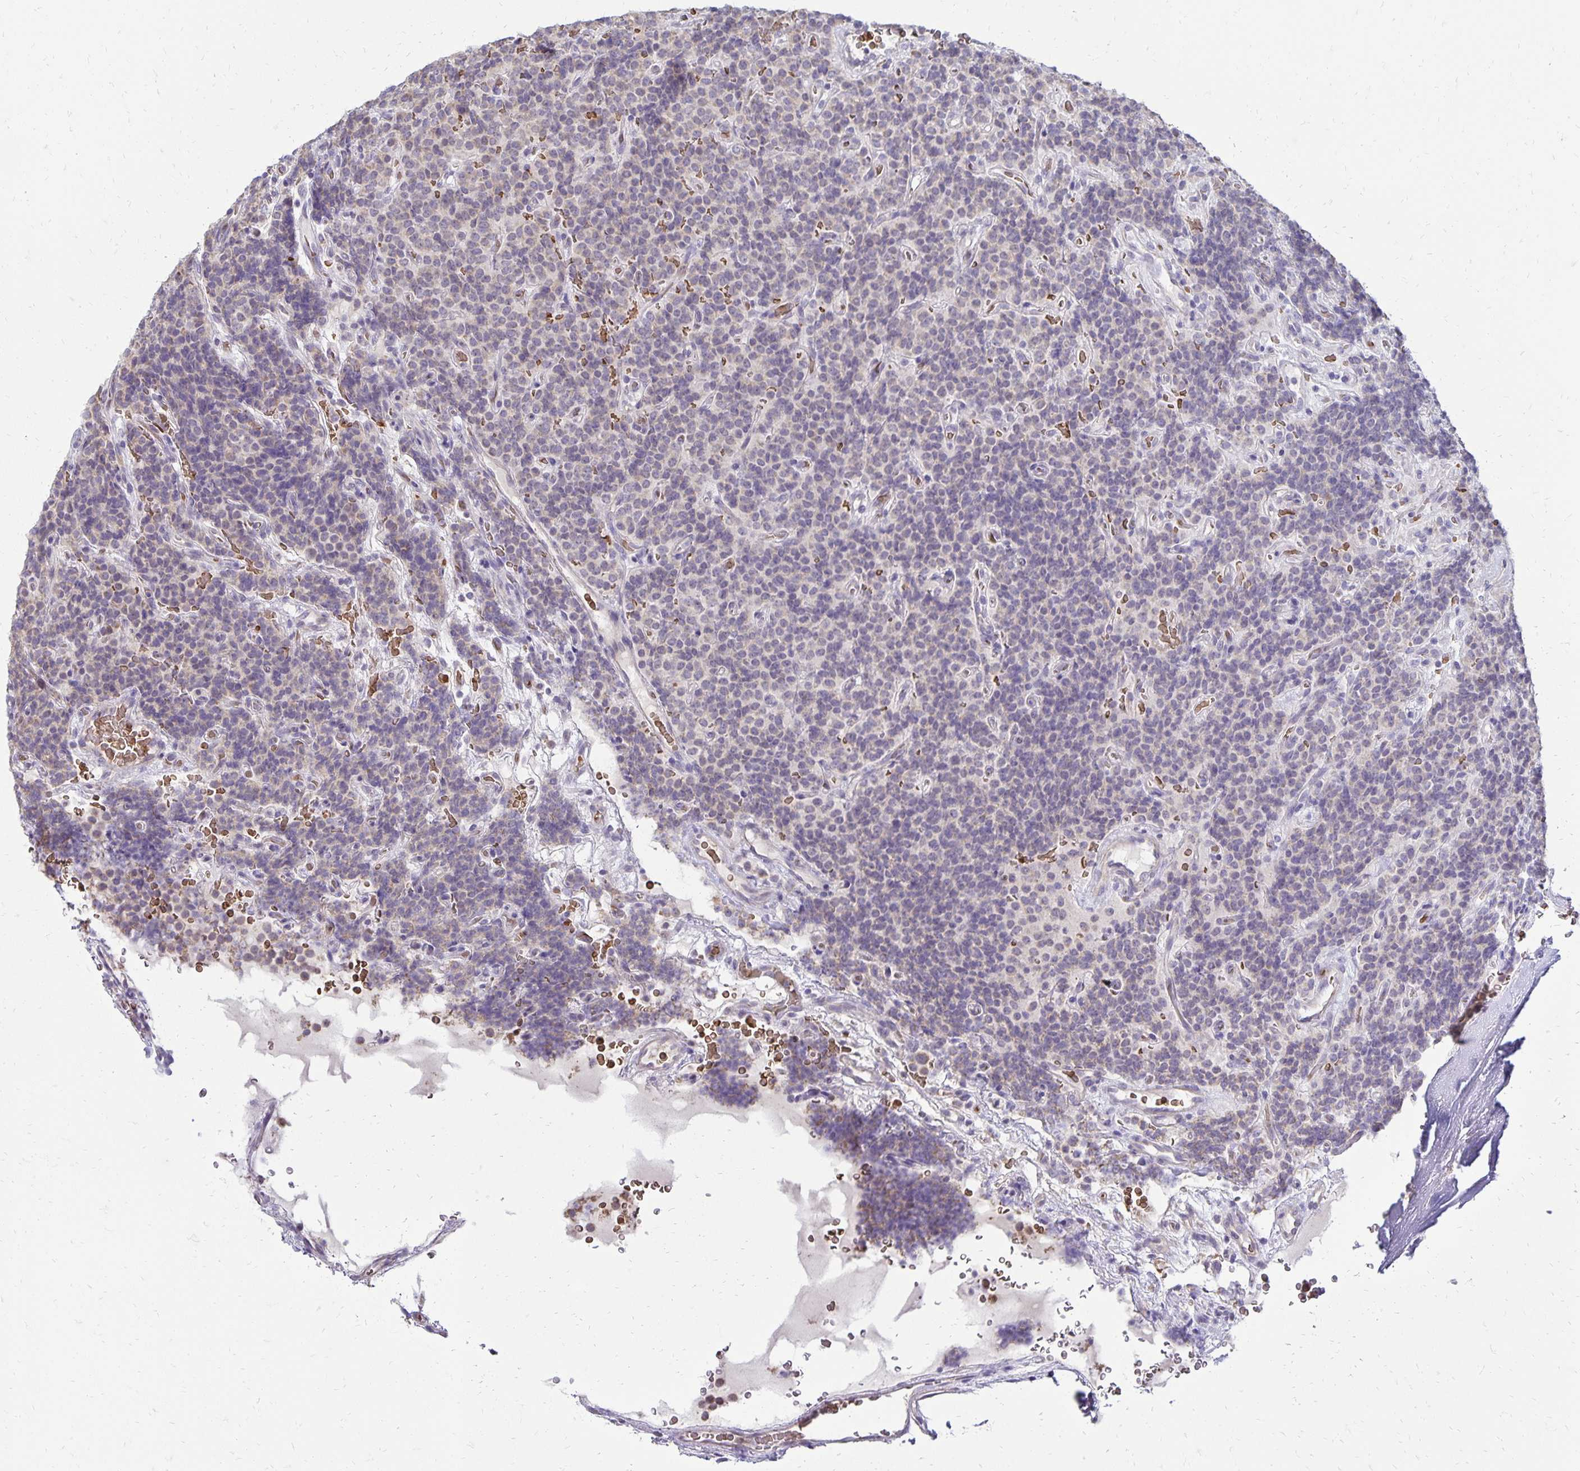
{"staining": {"intensity": "weak", "quantity": "<25%", "location": "cytoplasmic/membranous"}, "tissue": "carcinoid", "cell_type": "Tumor cells", "image_type": "cancer", "snomed": [{"axis": "morphology", "description": "Carcinoid, malignant, NOS"}, {"axis": "topography", "description": "Pancreas"}], "caption": "An image of human malignant carcinoid is negative for staining in tumor cells.", "gene": "FN3K", "patient": {"sex": "male", "age": 36}}